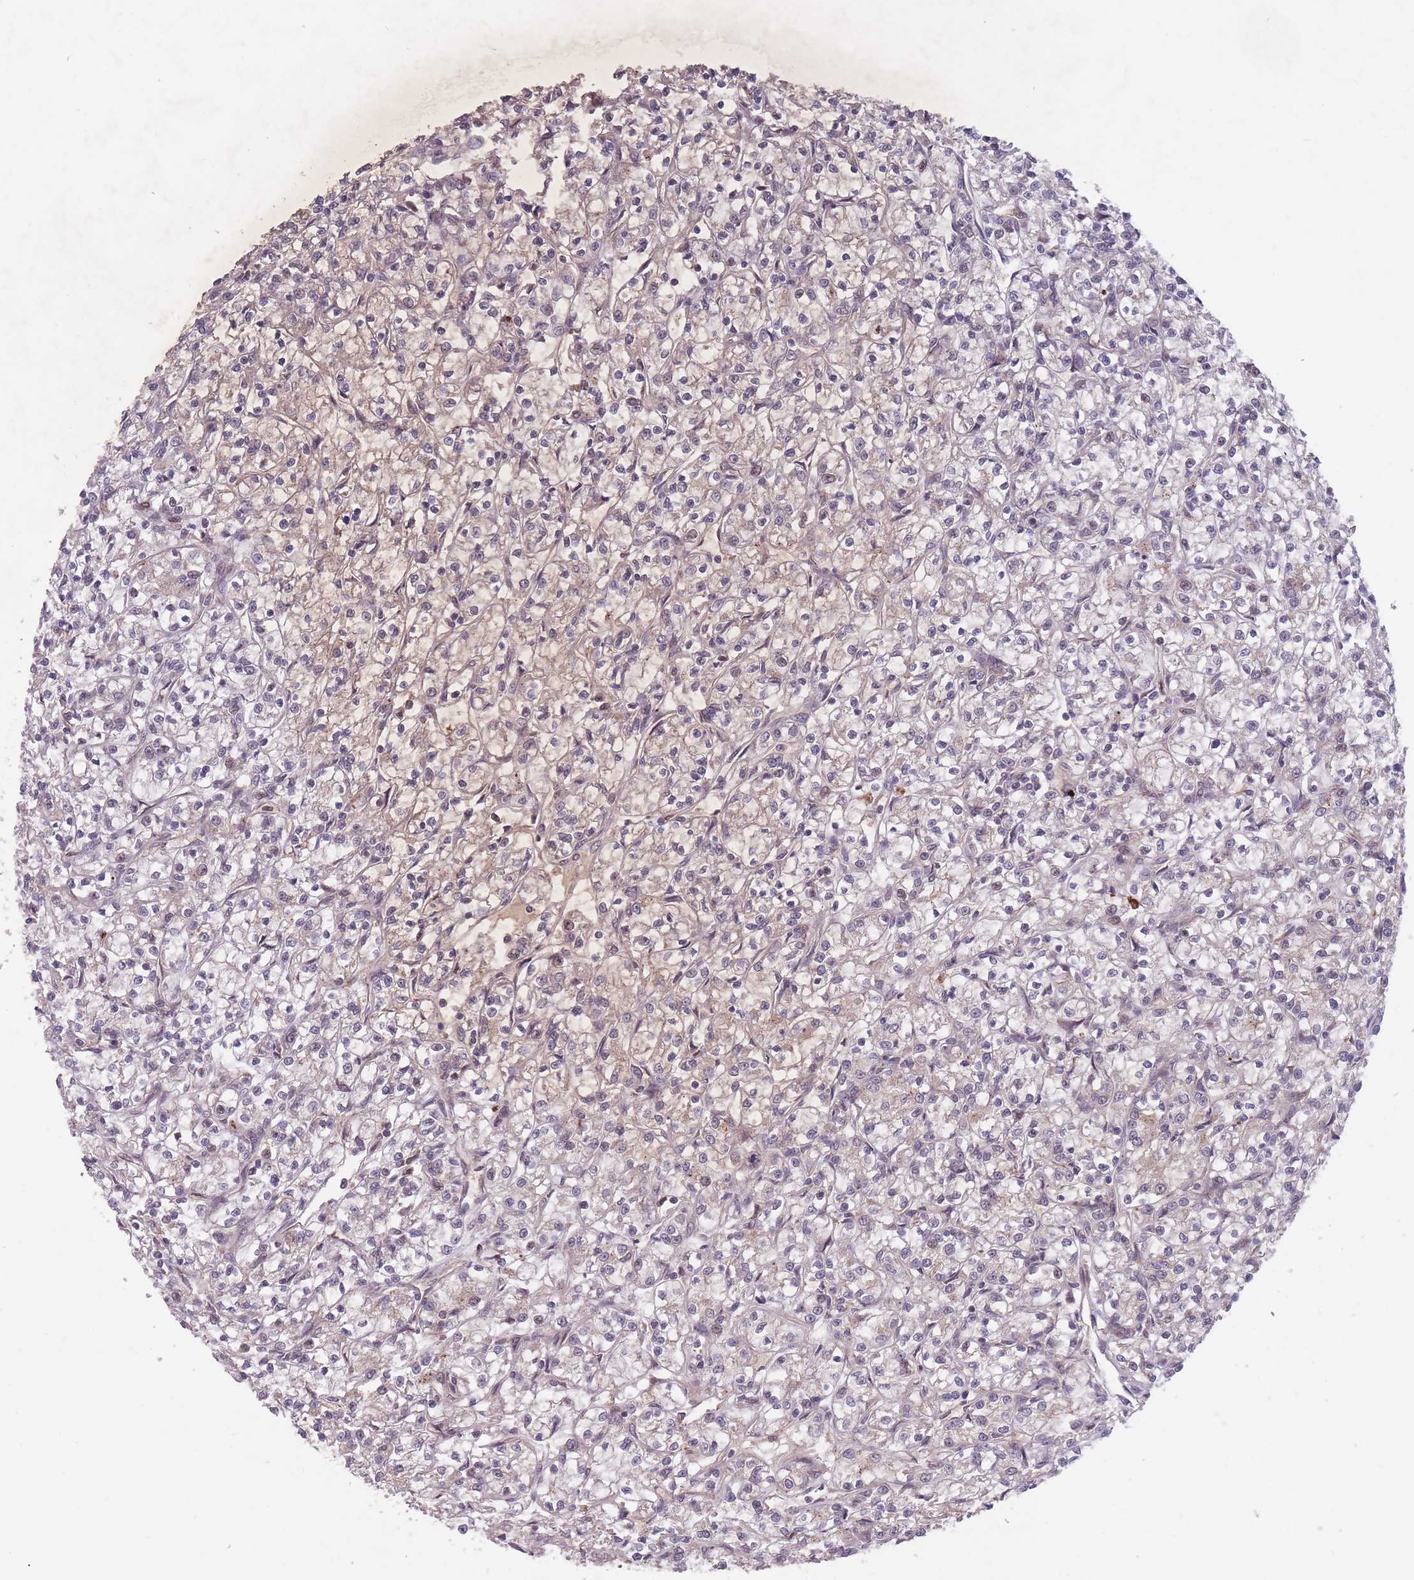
{"staining": {"intensity": "weak", "quantity": "<25%", "location": "cytoplasmic/membranous"}, "tissue": "renal cancer", "cell_type": "Tumor cells", "image_type": "cancer", "snomed": [{"axis": "morphology", "description": "Adenocarcinoma, NOS"}, {"axis": "topography", "description": "Kidney"}], "caption": "High power microscopy photomicrograph of an IHC photomicrograph of renal cancer, revealing no significant positivity in tumor cells.", "gene": "SECTM1", "patient": {"sex": "female", "age": 59}}